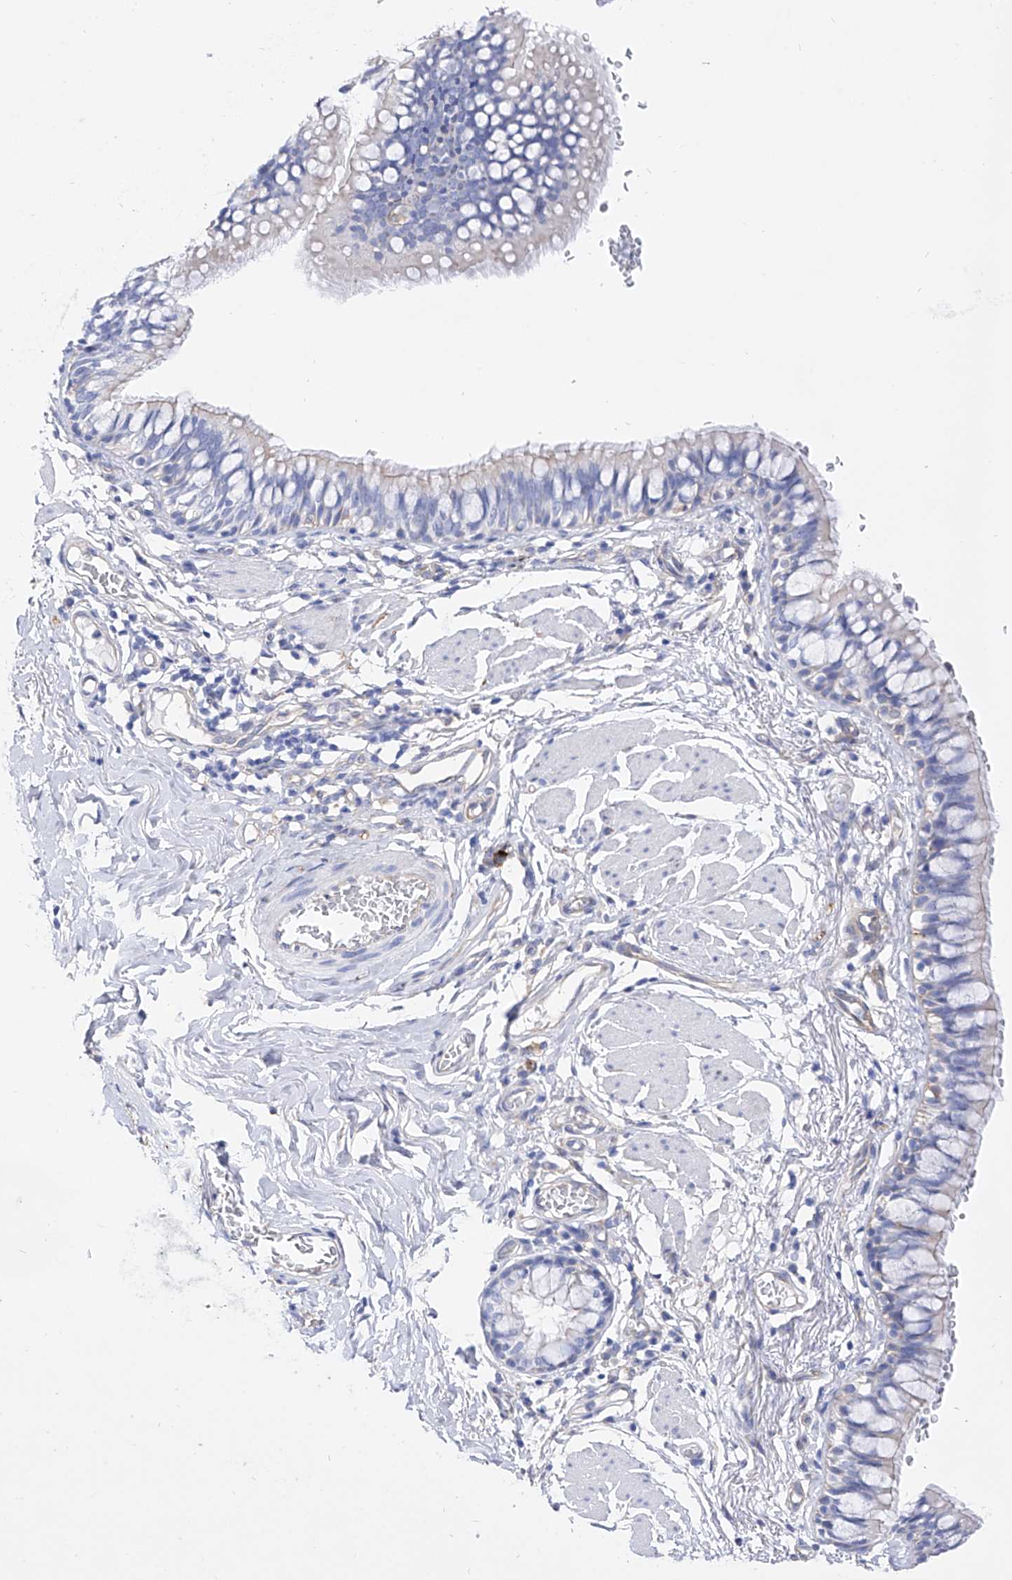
{"staining": {"intensity": "negative", "quantity": "none", "location": "none"}, "tissue": "bronchus", "cell_type": "Respiratory epithelial cells", "image_type": "normal", "snomed": [{"axis": "morphology", "description": "Normal tissue, NOS"}, {"axis": "topography", "description": "Cartilage tissue"}, {"axis": "topography", "description": "Bronchus"}], "caption": "This photomicrograph is of benign bronchus stained with immunohistochemistry (IHC) to label a protein in brown with the nuclei are counter-stained blue. There is no expression in respiratory epithelial cells. (DAB immunohistochemistry (IHC) visualized using brightfield microscopy, high magnification).", "gene": "ZNF653", "patient": {"sex": "female", "age": 36}}